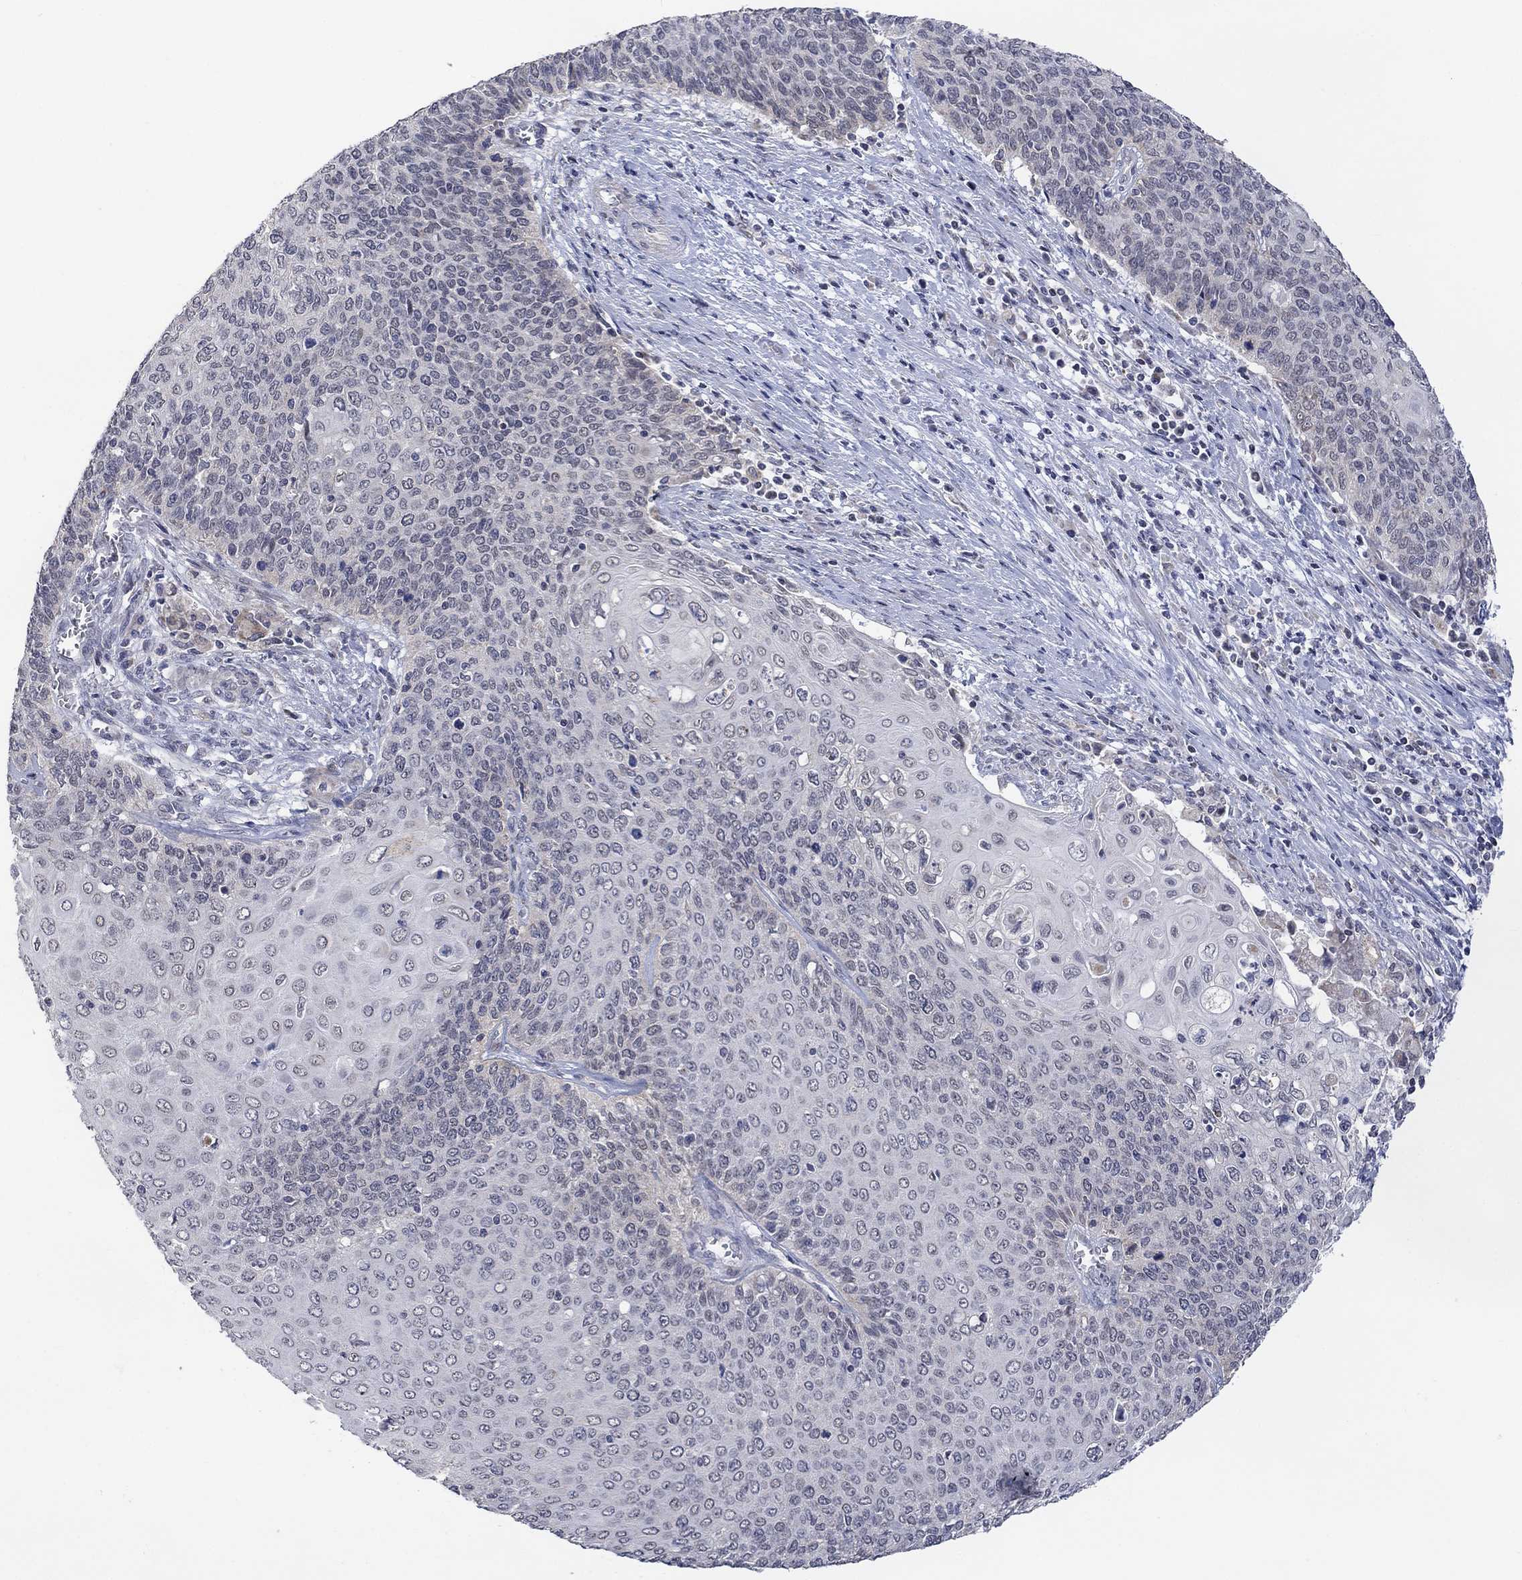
{"staining": {"intensity": "negative", "quantity": "none", "location": "none"}, "tissue": "cervical cancer", "cell_type": "Tumor cells", "image_type": "cancer", "snomed": [{"axis": "morphology", "description": "Squamous cell carcinoma, NOS"}, {"axis": "topography", "description": "Cervix"}], "caption": "This is a photomicrograph of immunohistochemistry staining of cervical squamous cell carcinoma, which shows no positivity in tumor cells.", "gene": "SLC48A1", "patient": {"sex": "female", "age": 39}}